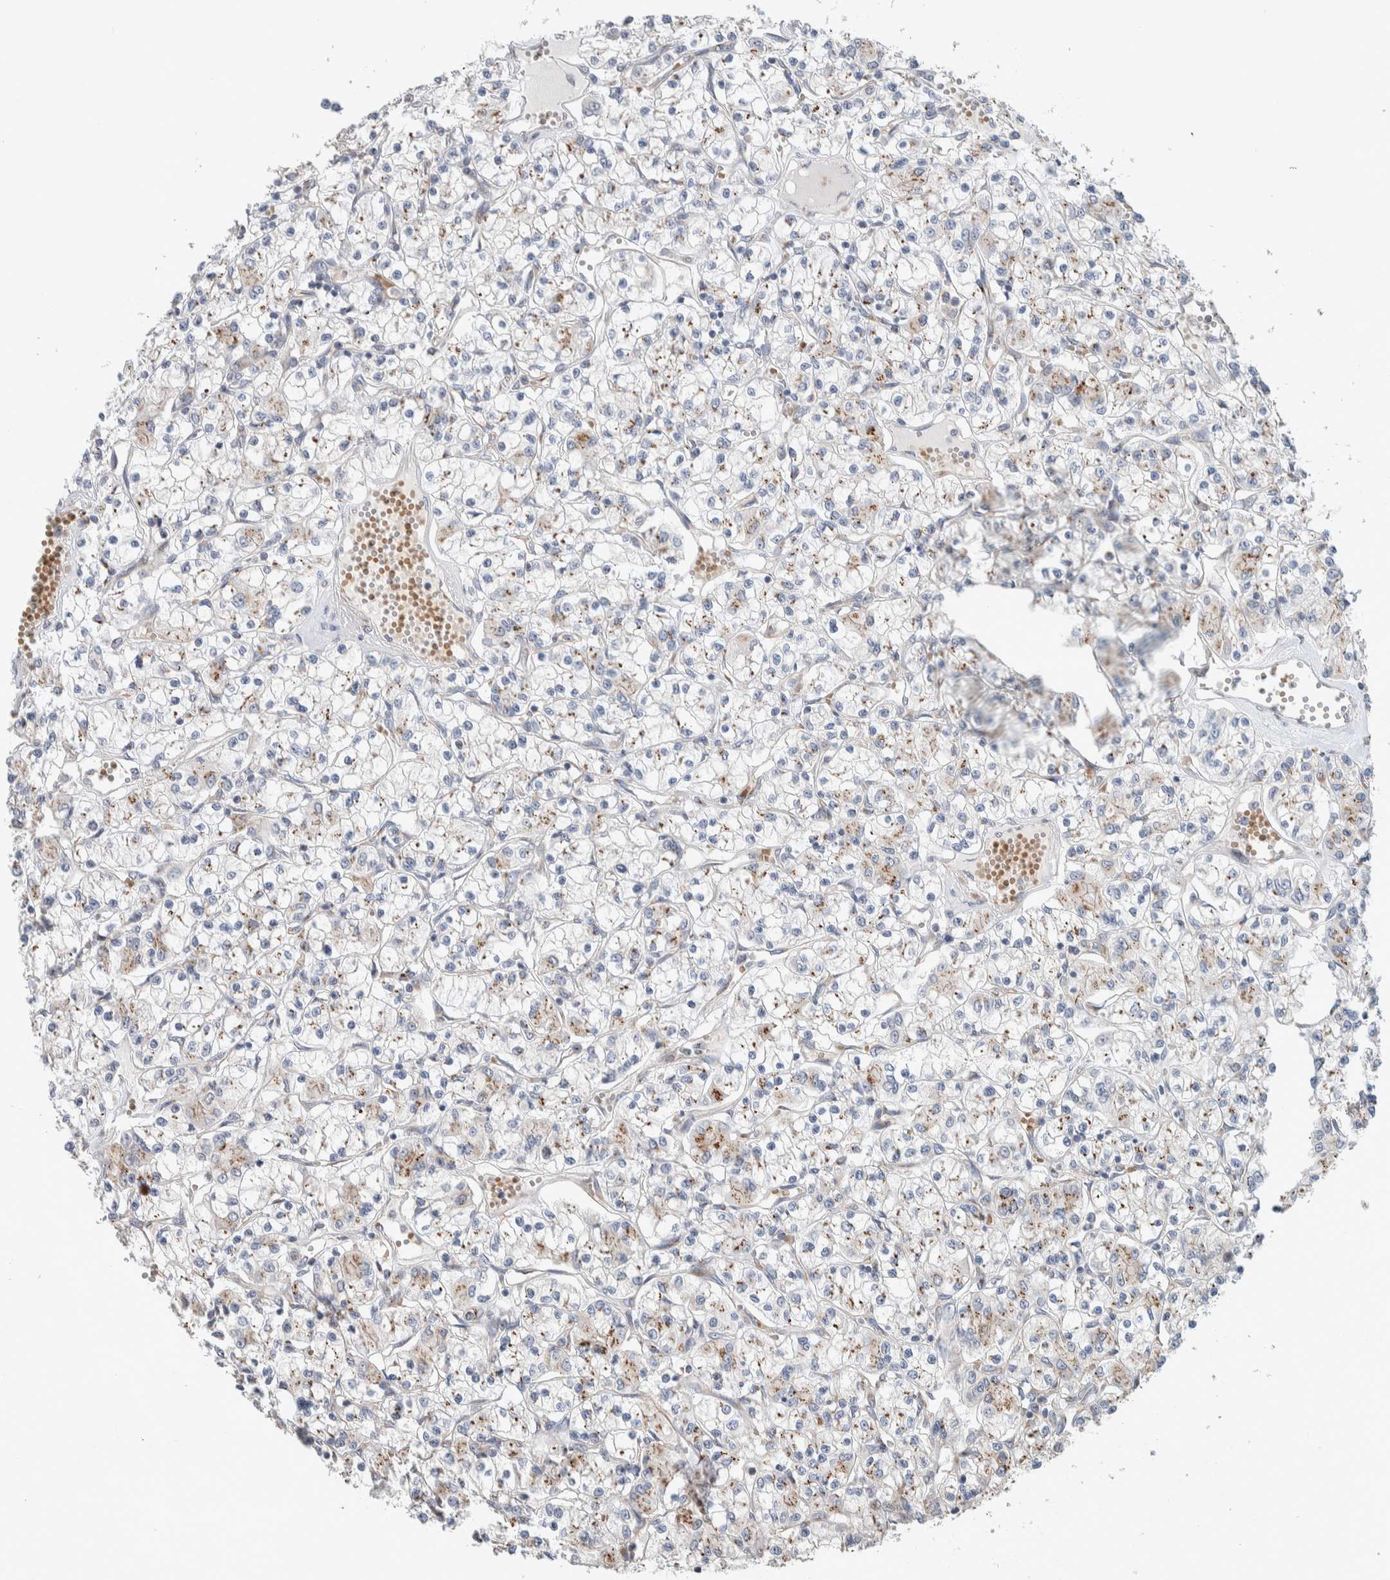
{"staining": {"intensity": "weak", "quantity": "25%-75%", "location": "cytoplasmic/membranous"}, "tissue": "renal cancer", "cell_type": "Tumor cells", "image_type": "cancer", "snomed": [{"axis": "morphology", "description": "Adenocarcinoma, NOS"}, {"axis": "topography", "description": "Kidney"}], "caption": "Human renal adenocarcinoma stained with a brown dye displays weak cytoplasmic/membranous positive expression in approximately 25%-75% of tumor cells.", "gene": "SLC38A10", "patient": {"sex": "female", "age": 59}}